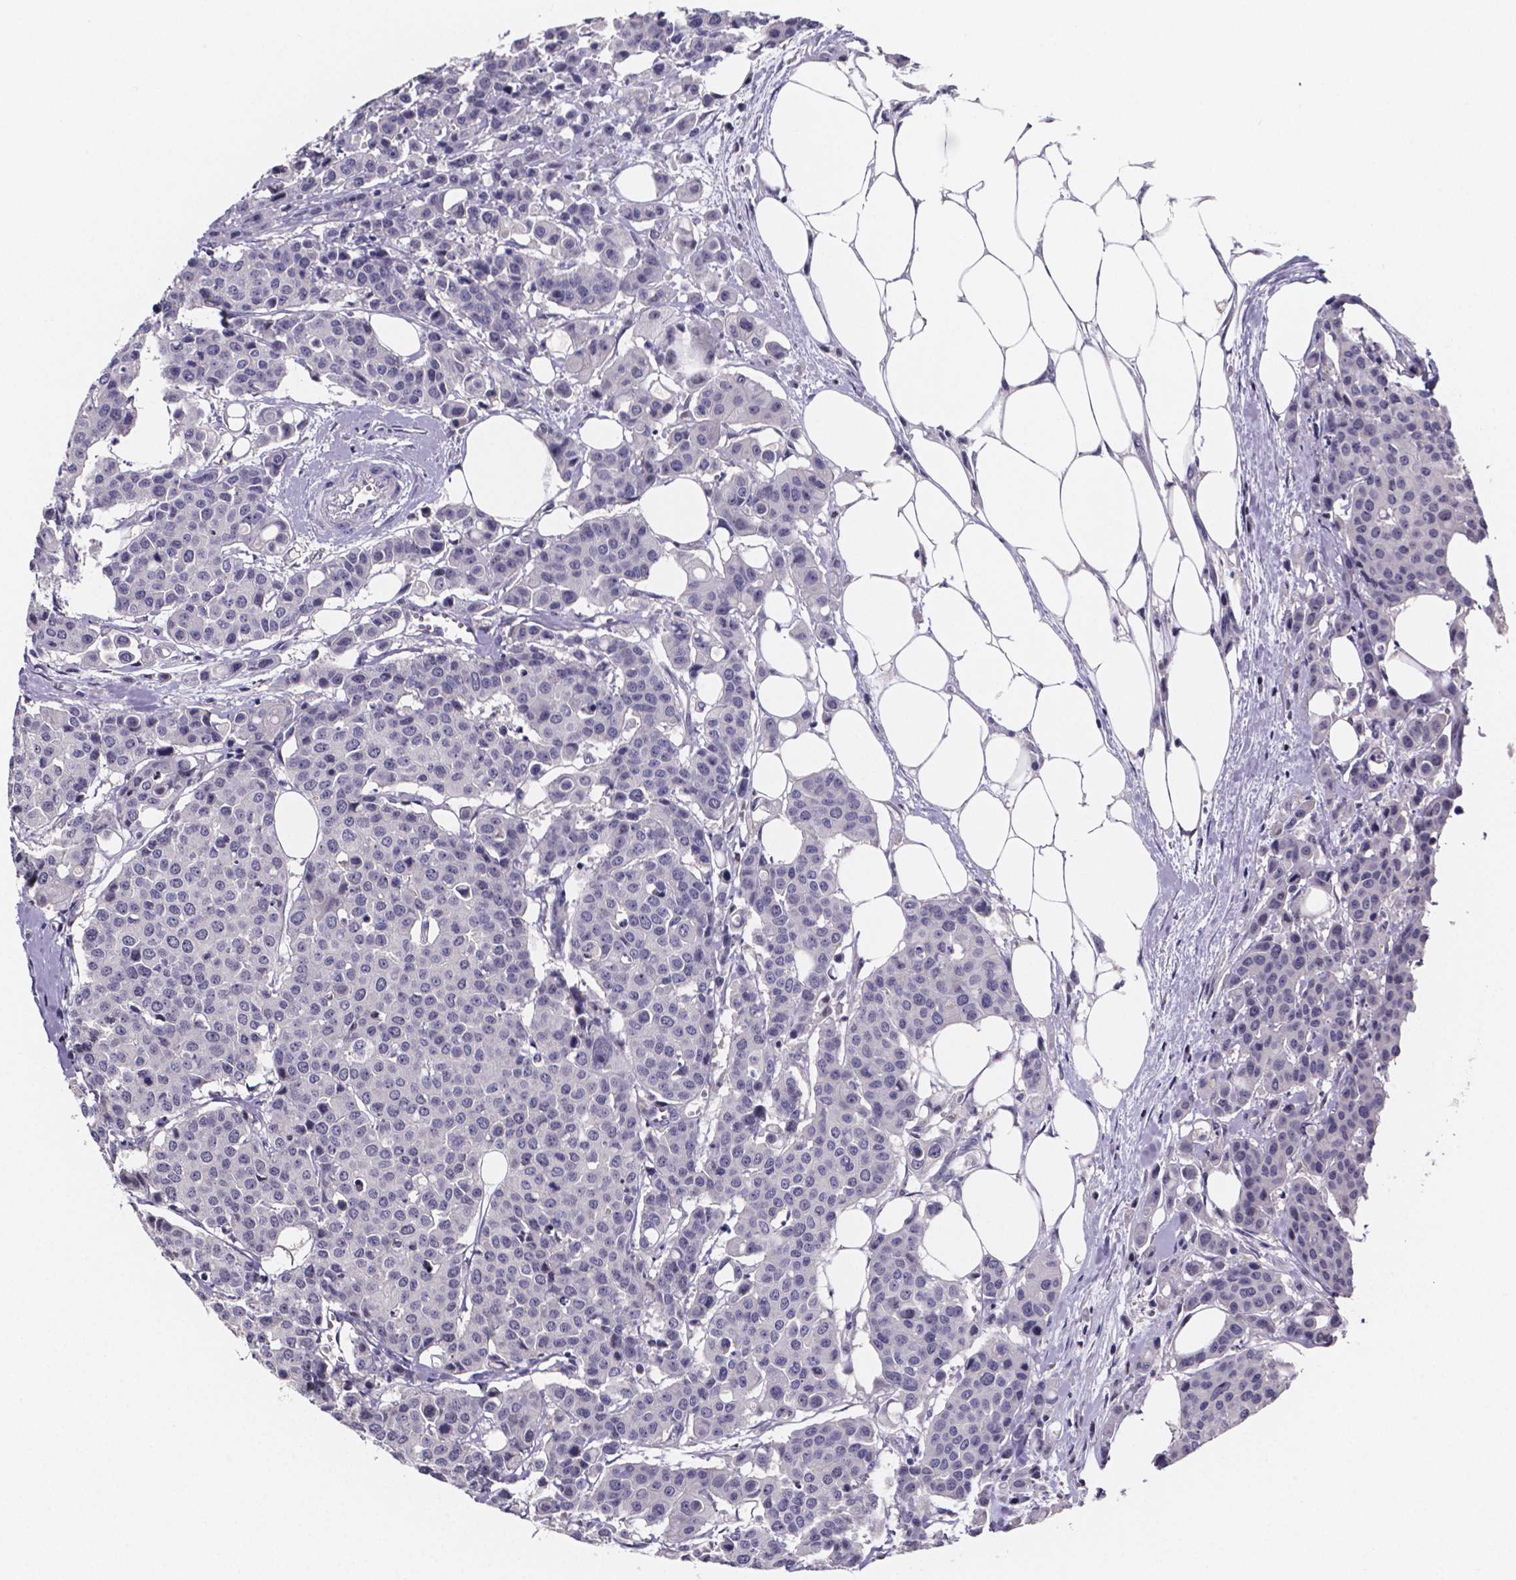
{"staining": {"intensity": "negative", "quantity": "none", "location": "none"}, "tissue": "carcinoid", "cell_type": "Tumor cells", "image_type": "cancer", "snomed": [{"axis": "morphology", "description": "Carcinoid, malignant, NOS"}, {"axis": "topography", "description": "Colon"}], "caption": "This is a histopathology image of IHC staining of carcinoid, which shows no staining in tumor cells.", "gene": "IZUMO1", "patient": {"sex": "male", "age": 81}}